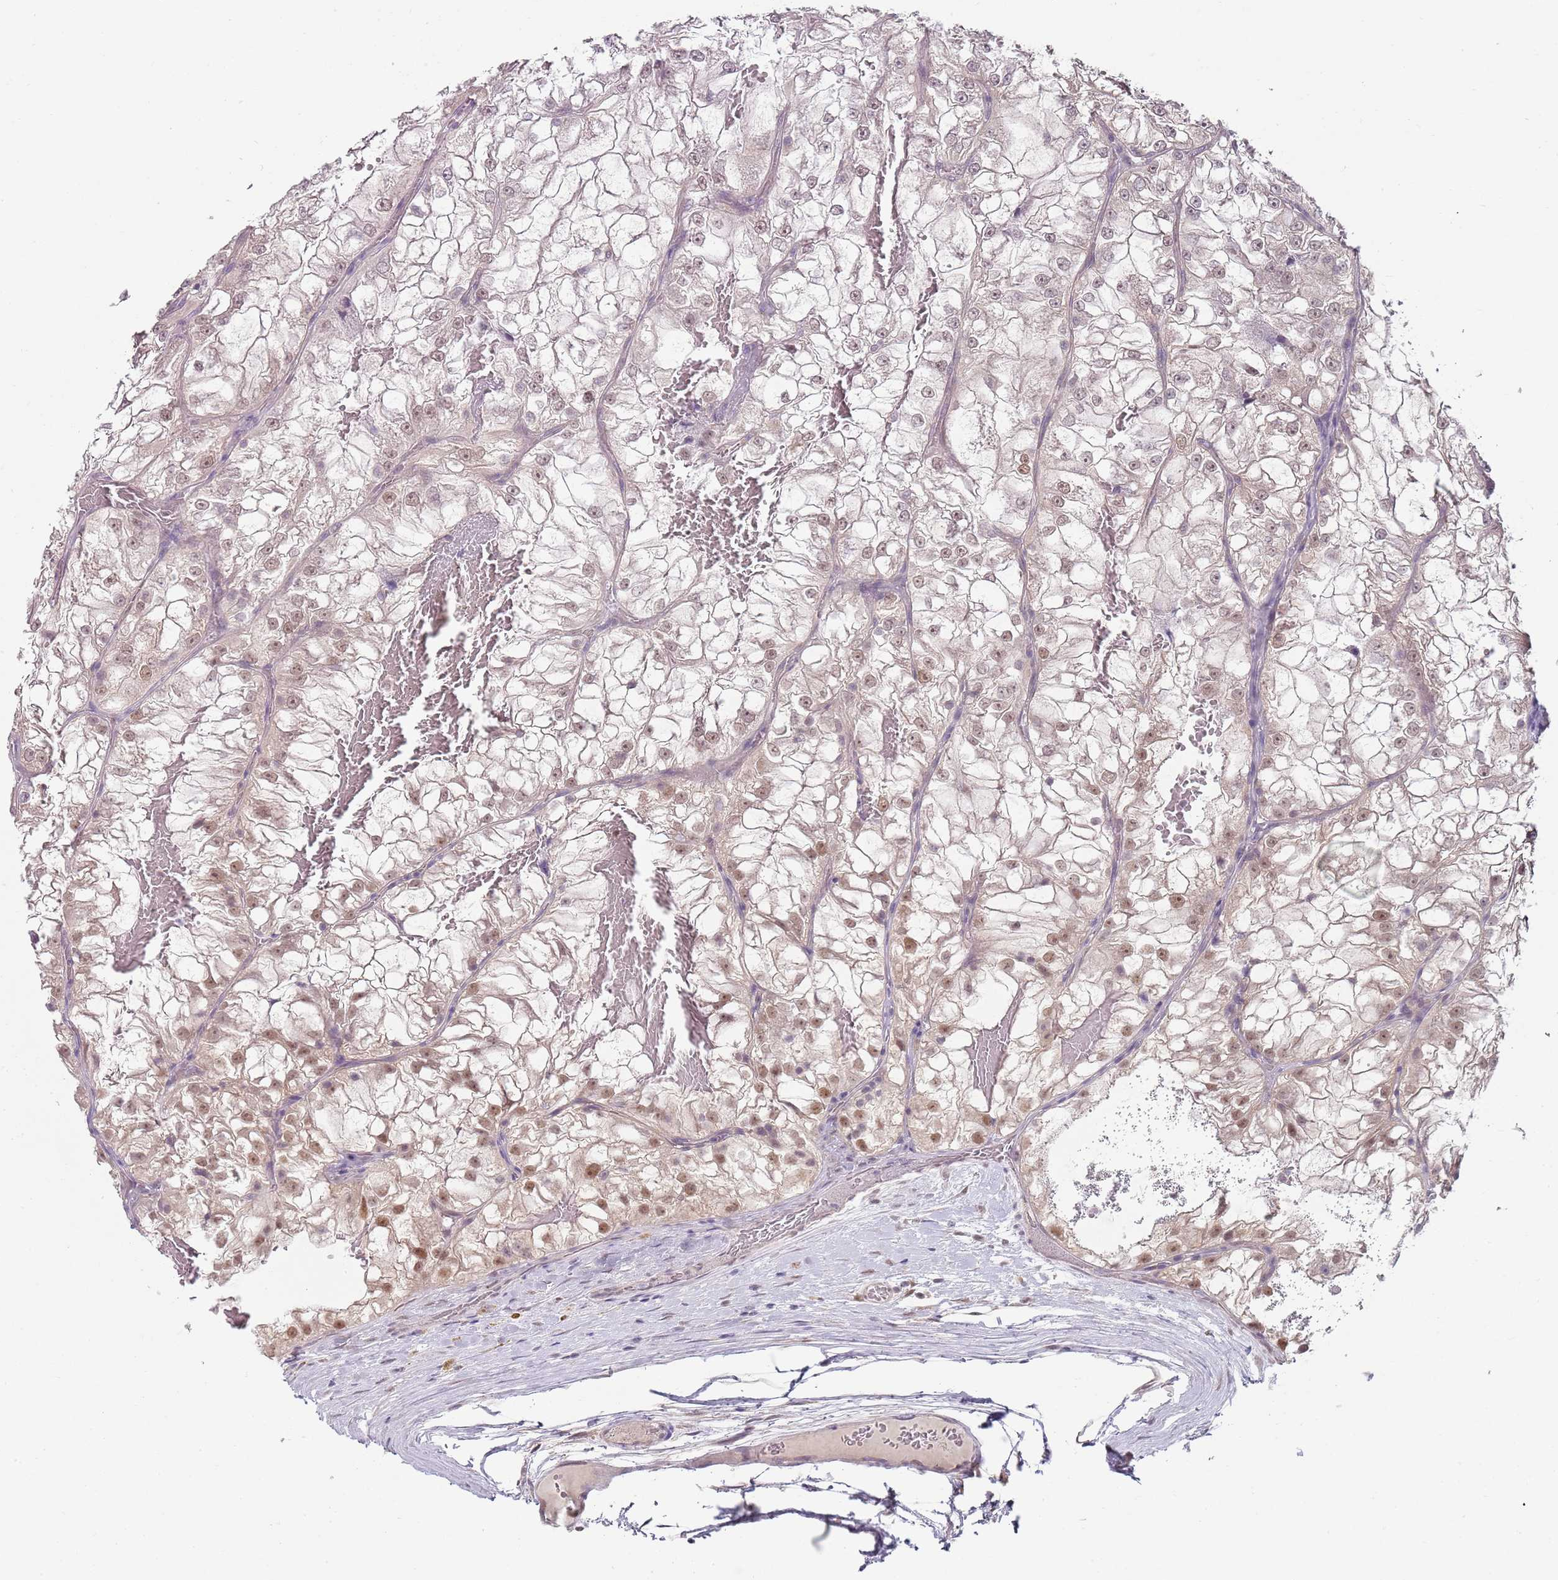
{"staining": {"intensity": "moderate", "quantity": "<25%", "location": "nuclear"}, "tissue": "renal cancer", "cell_type": "Tumor cells", "image_type": "cancer", "snomed": [{"axis": "morphology", "description": "Adenocarcinoma, NOS"}, {"axis": "topography", "description": "Kidney"}], "caption": "A histopathology image of human renal adenocarcinoma stained for a protein reveals moderate nuclear brown staining in tumor cells.", "gene": "SMARCAL1", "patient": {"sex": "female", "age": 72}}